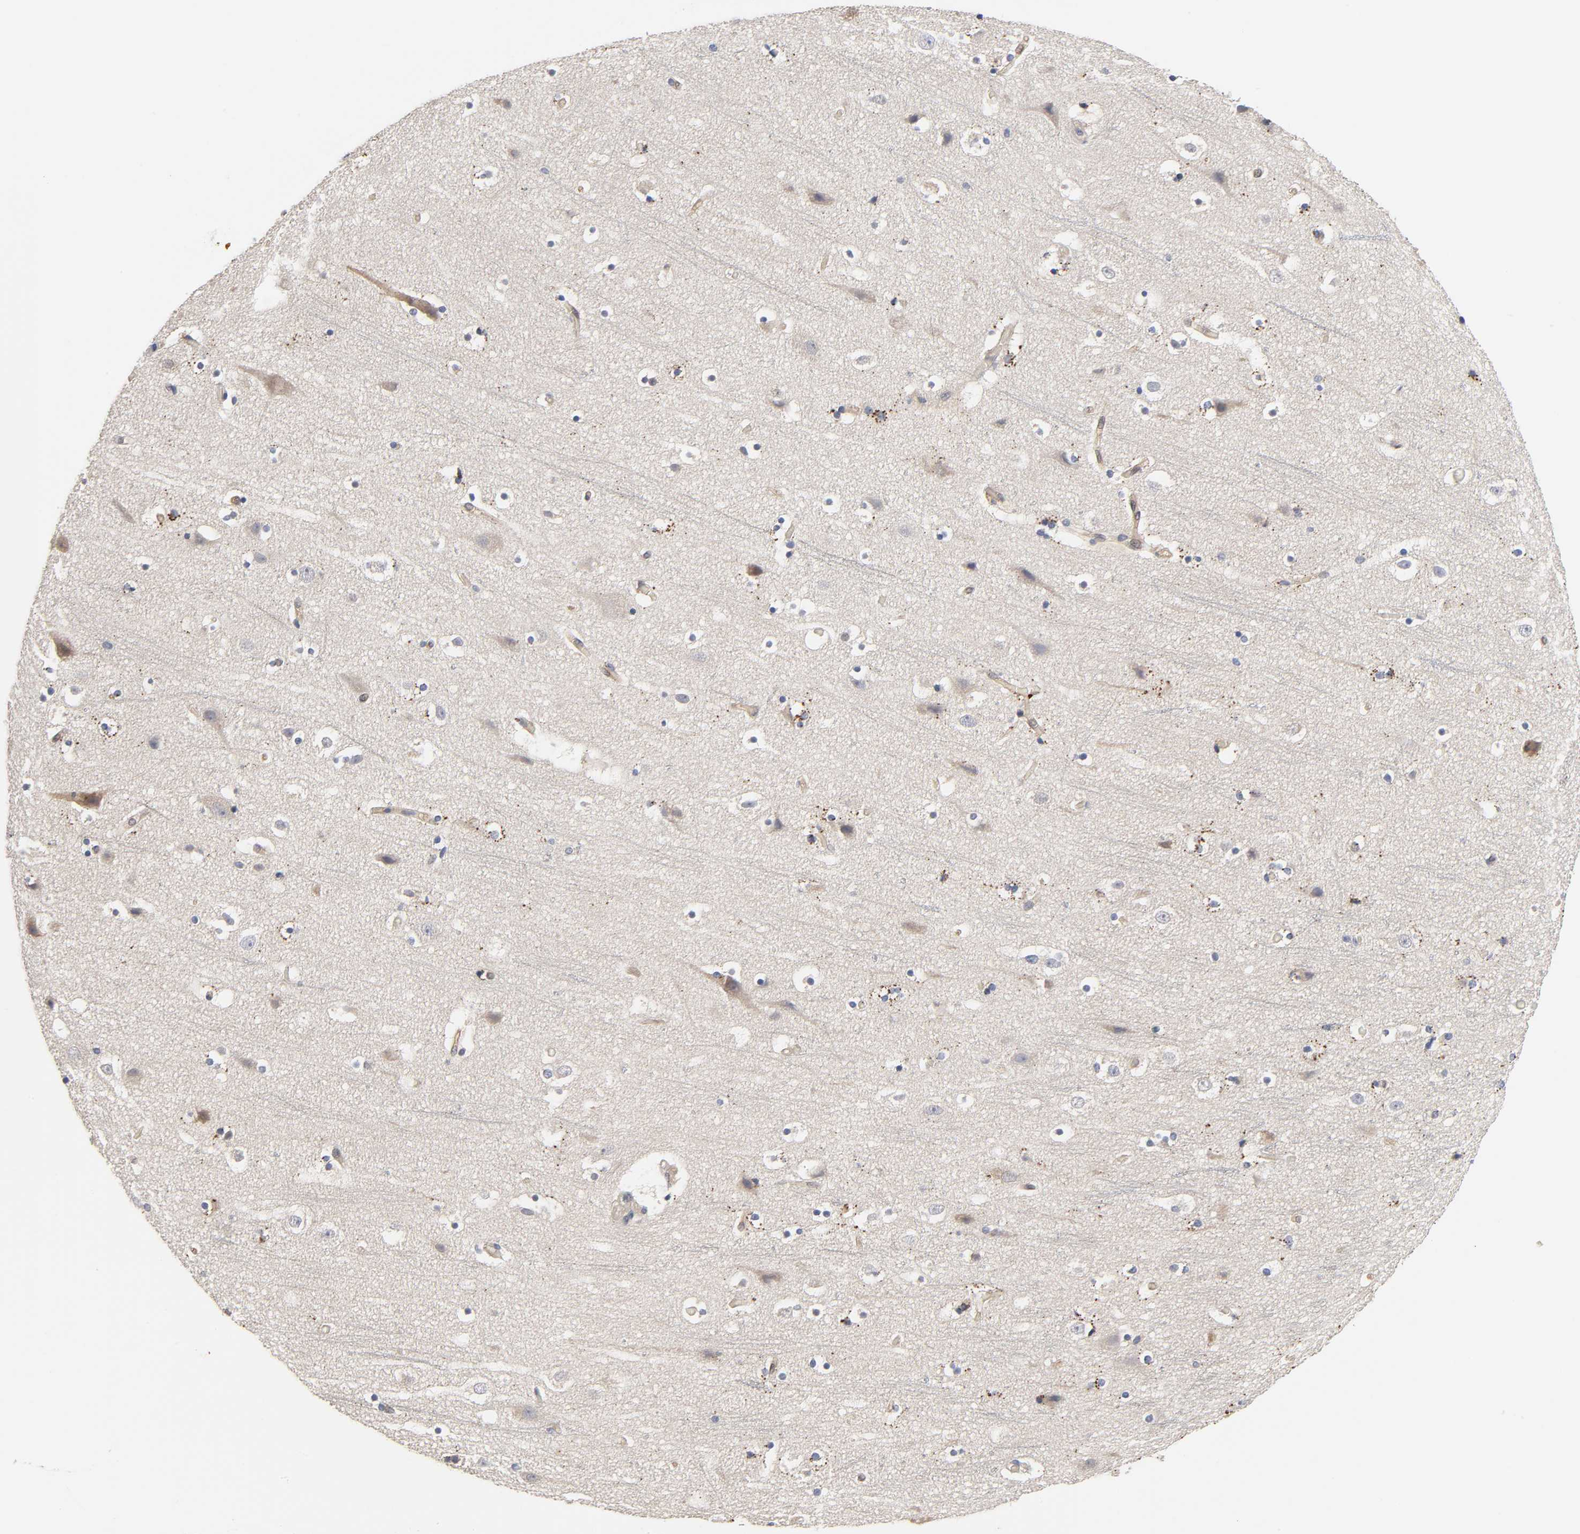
{"staining": {"intensity": "weak", "quantity": "25%-75%", "location": "cytoplasmic/membranous"}, "tissue": "cerebral cortex", "cell_type": "Endothelial cells", "image_type": "normal", "snomed": [{"axis": "morphology", "description": "Normal tissue, NOS"}, {"axis": "topography", "description": "Cerebral cortex"}], "caption": "DAB (3,3'-diaminobenzidine) immunohistochemical staining of normal human cerebral cortex exhibits weak cytoplasmic/membranous protein positivity in about 25%-75% of endothelial cells. Using DAB (brown) and hematoxylin (blue) stains, captured at high magnification using brightfield microscopy.", "gene": "C17orf75", "patient": {"sex": "male", "age": 45}}